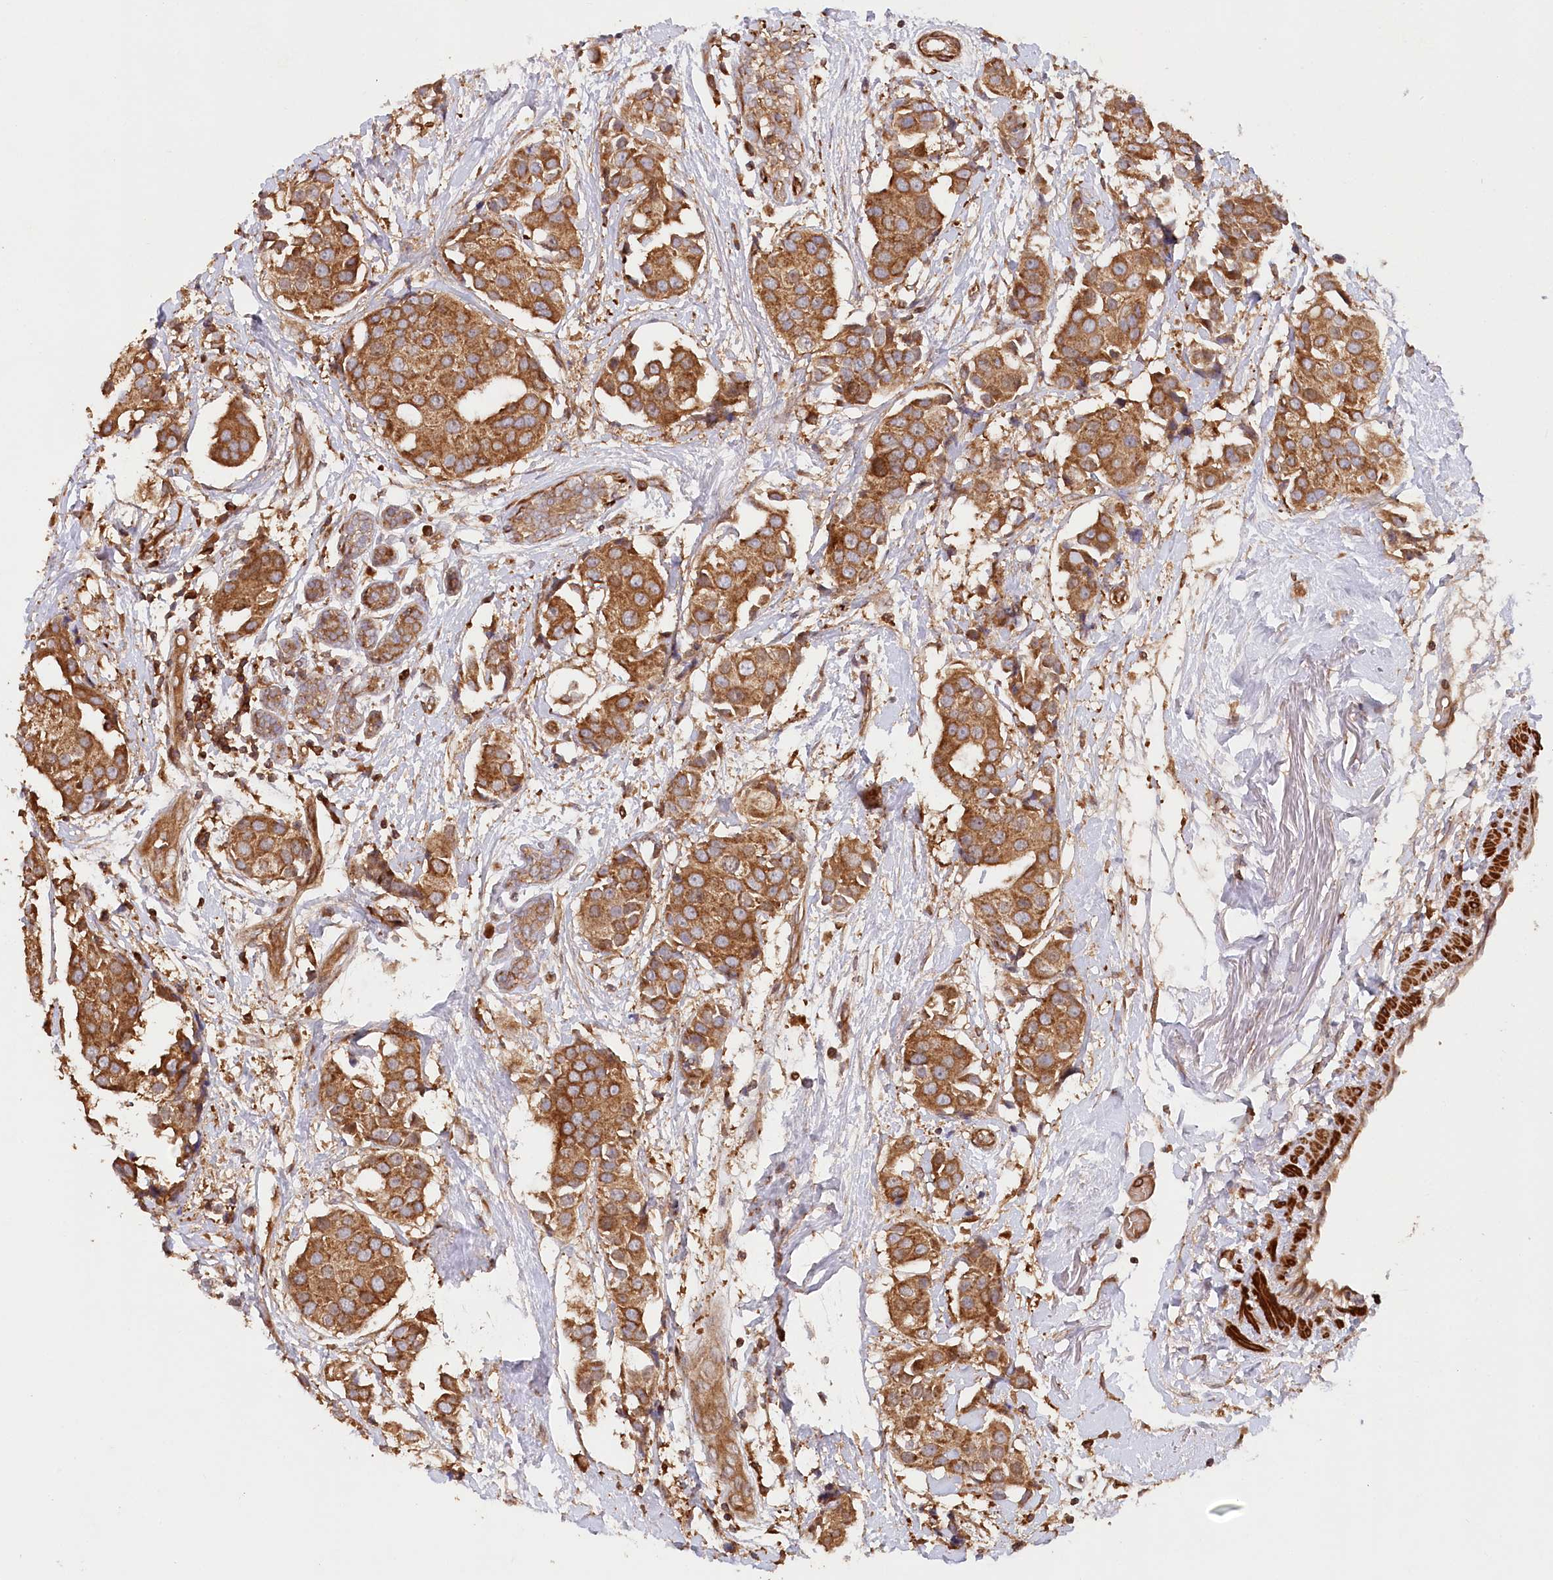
{"staining": {"intensity": "moderate", "quantity": ">75%", "location": "cytoplasmic/membranous"}, "tissue": "breast cancer", "cell_type": "Tumor cells", "image_type": "cancer", "snomed": [{"axis": "morphology", "description": "Normal tissue, NOS"}, {"axis": "morphology", "description": "Duct carcinoma"}, {"axis": "topography", "description": "Breast"}], "caption": "Immunohistochemical staining of breast cancer (invasive ductal carcinoma) reveals medium levels of moderate cytoplasmic/membranous protein expression in about >75% of tumor cells. Ihc stains the protein of interest in brown and the nuclei are stained blue.", "gene": "PAIP2", "patient": {"sex": "female", "age": 39}}